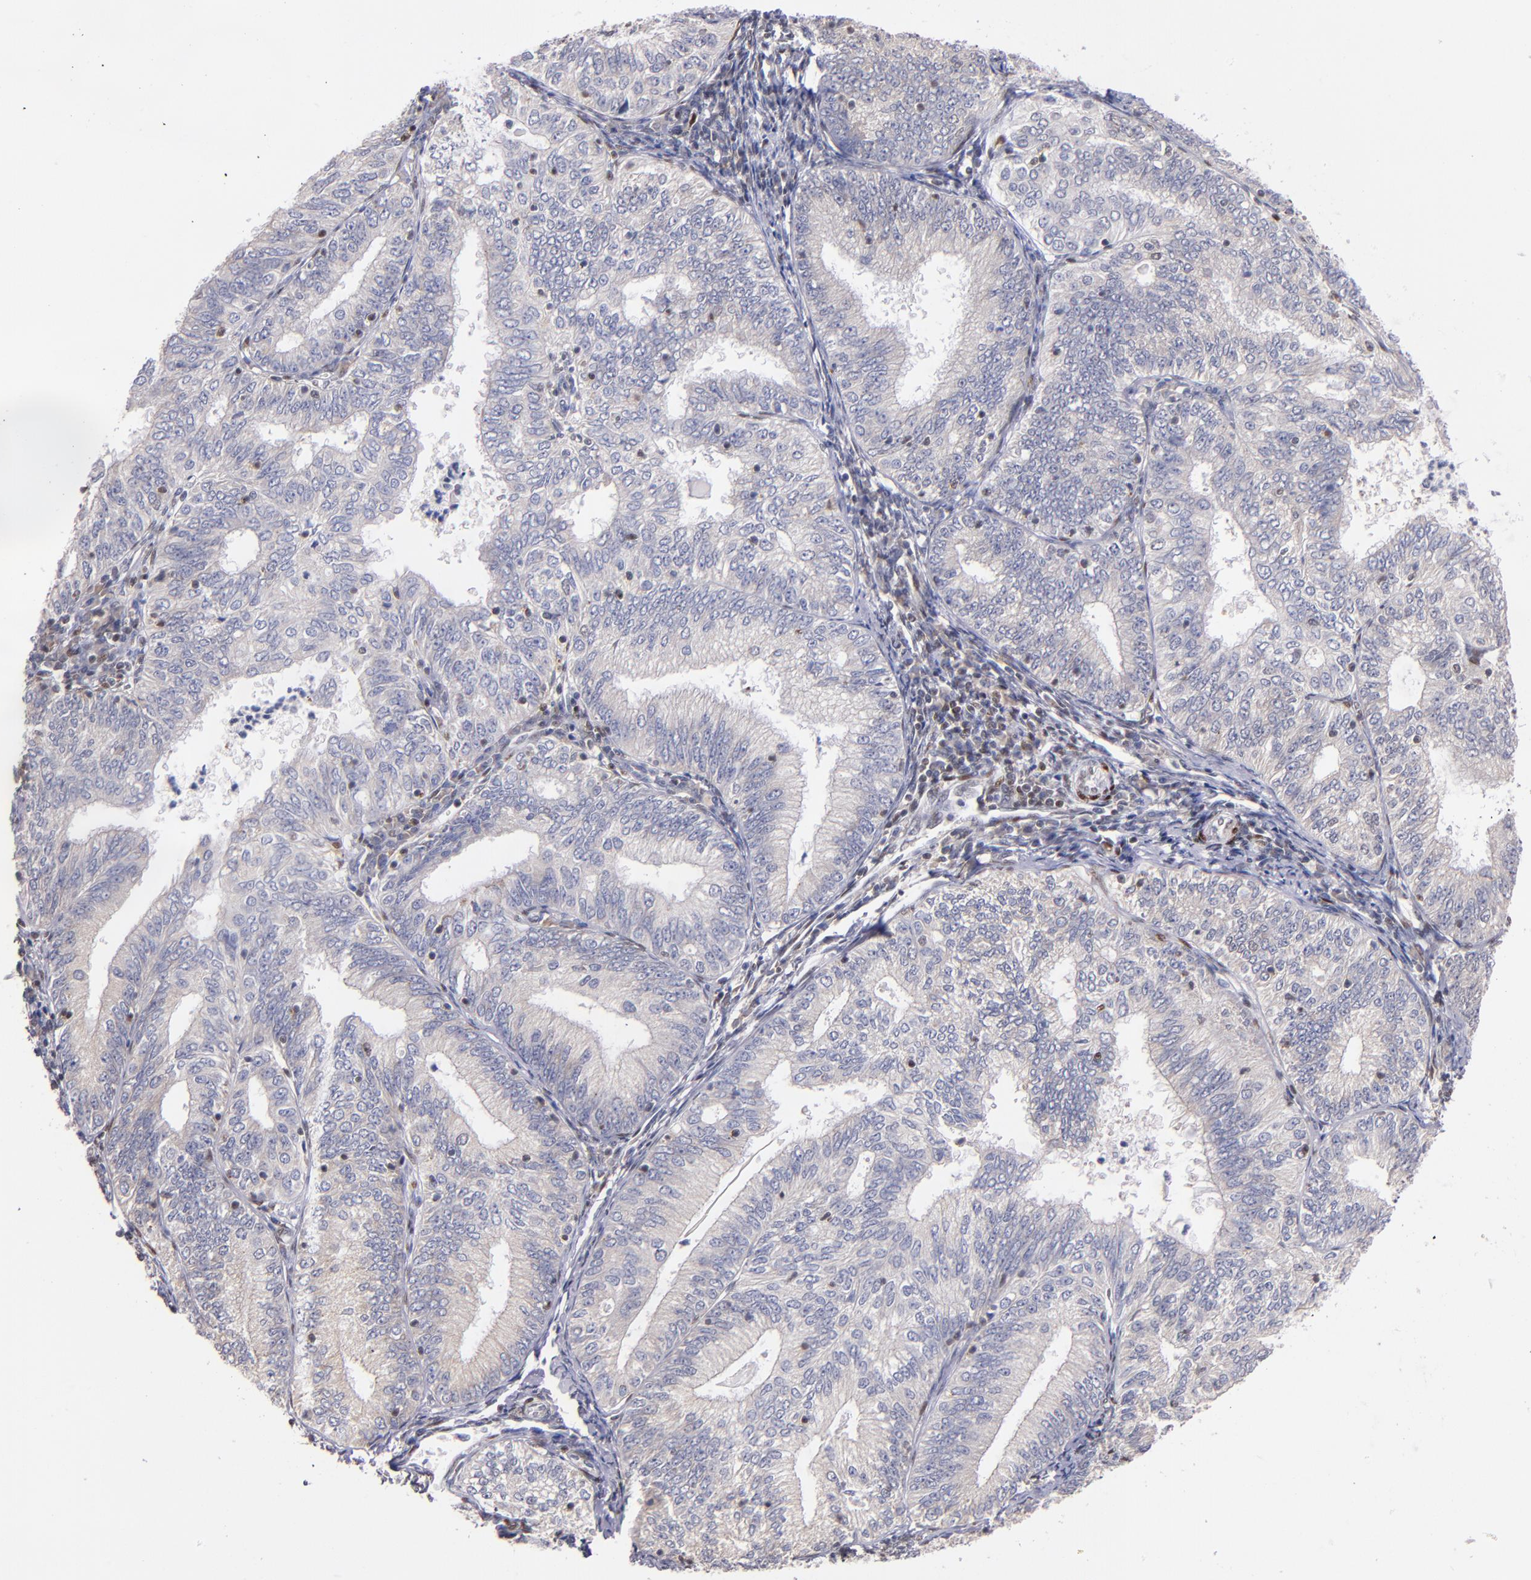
{"staining": {"intensity": "negative", "quantity": "none", "location": "none"}, "tissue": "endometrial cancer", "cell_type": "Tumor cells", "image_type": "cancer", "snomed": [{"axis": "morphology", "description": "Adenocarcinoma, NOS"}, {"axis": "topography", "description": "Endometrium"}], "caption": "This is a micrograph of immunohistochemistry staining of adenocarcinoma (endometrial), which shows no expression in tumor cells.", "gene": "SRF", "patient": {"sex": "female", "age": 69}}